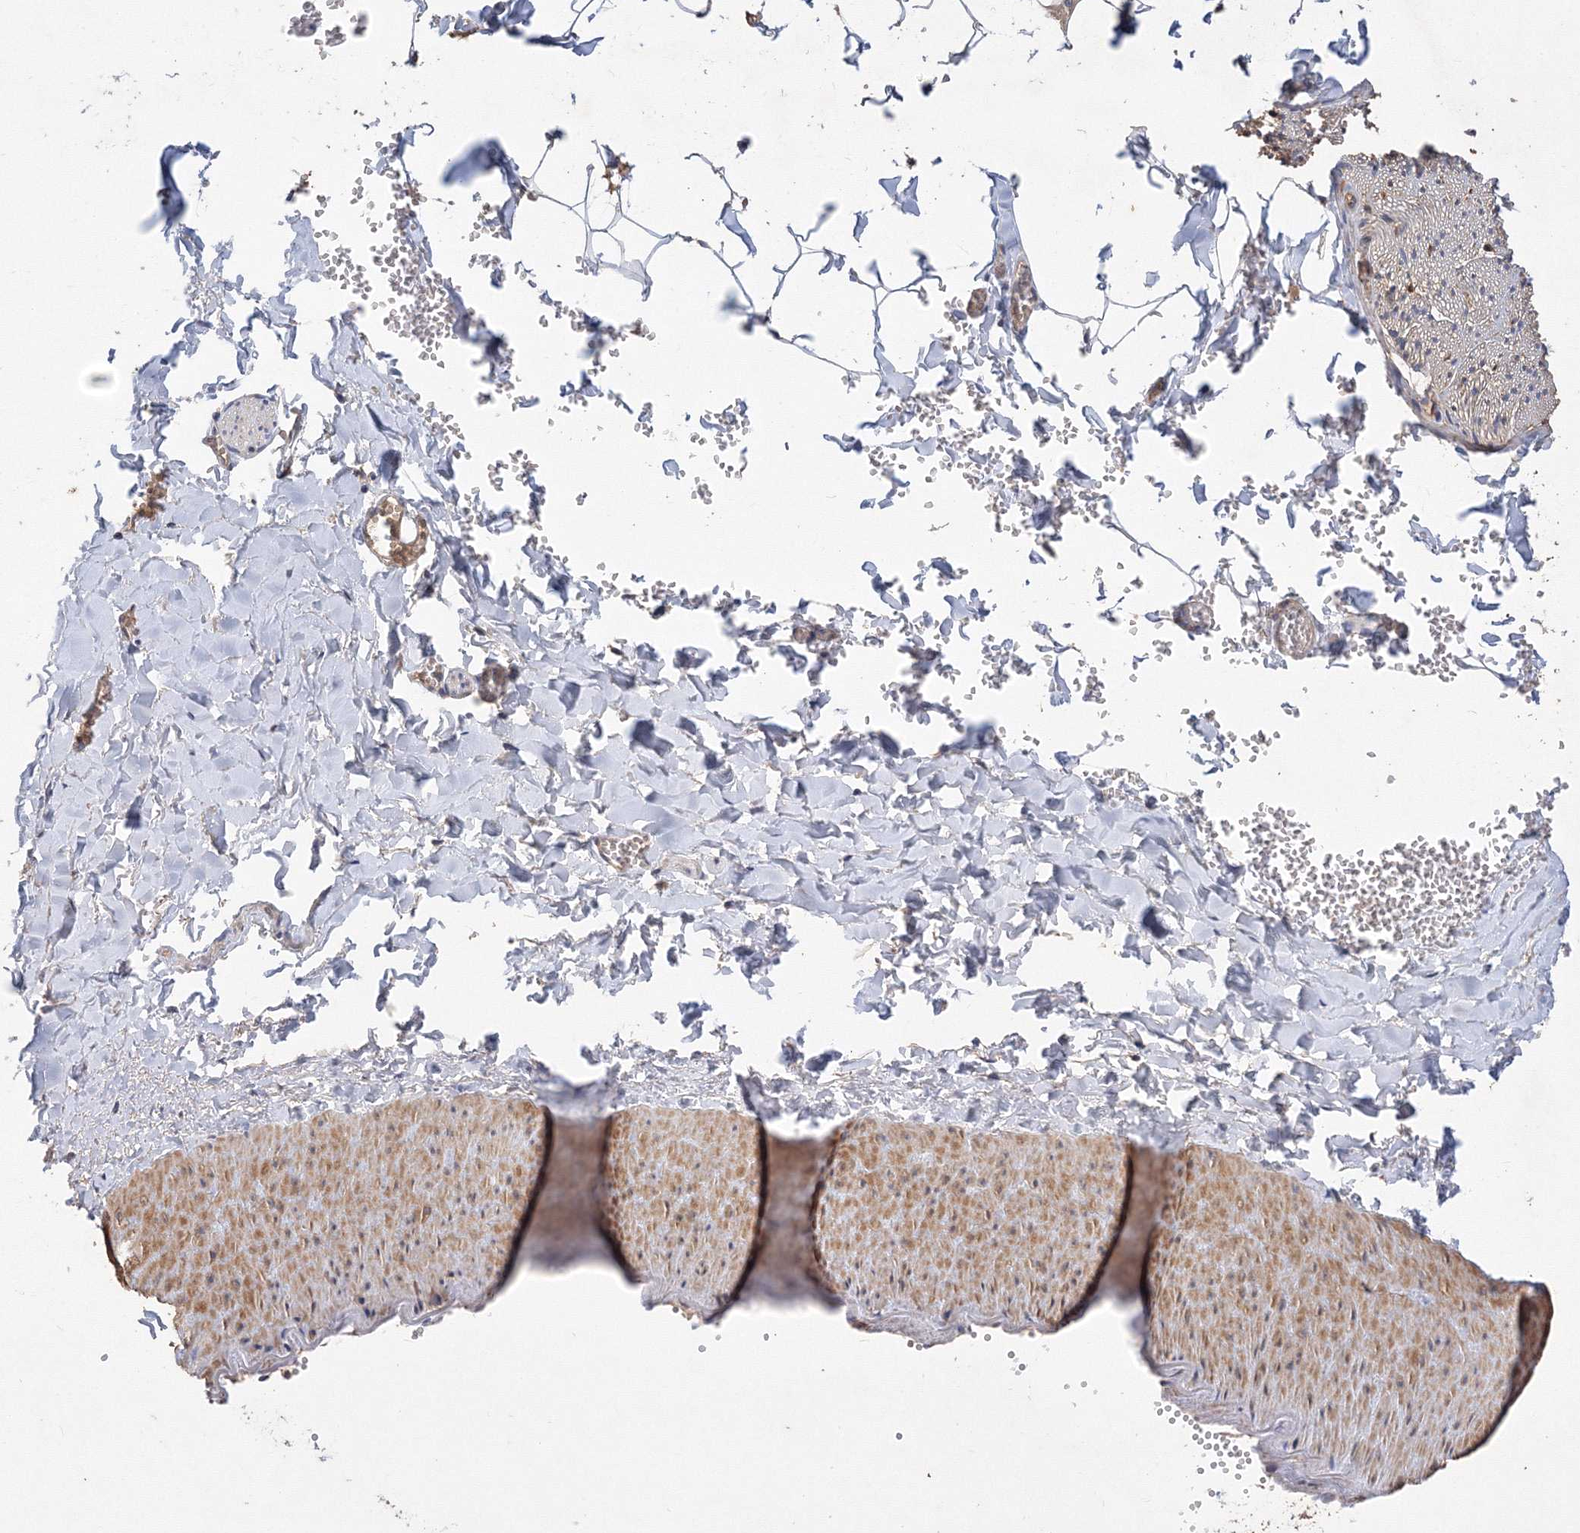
{"staining": {"intensity": "weak", "quantity": "<25%", "location": "cytoplasmic/membranous"}, "tissue": "adipose tissue", "cell_type": "Adipocytes", "image_type": "normal", "snomed": [{"axis": "morphology", "description": "Normal tissue, NOS"}, {"axis": "topography", "description": "Gallbladder"}, {"axis": "topography", "description": "Peripheral nerve tissue"}], "caption": "Photomicrograph shows no protein staining in adipocytes of normal adipose tissue. The staining is performed using DAB brown chromogen with nuclei counter-stained in using hematoxylin.", "gene": "GRINA", "patient": {"sex": "male", "age": 38}}